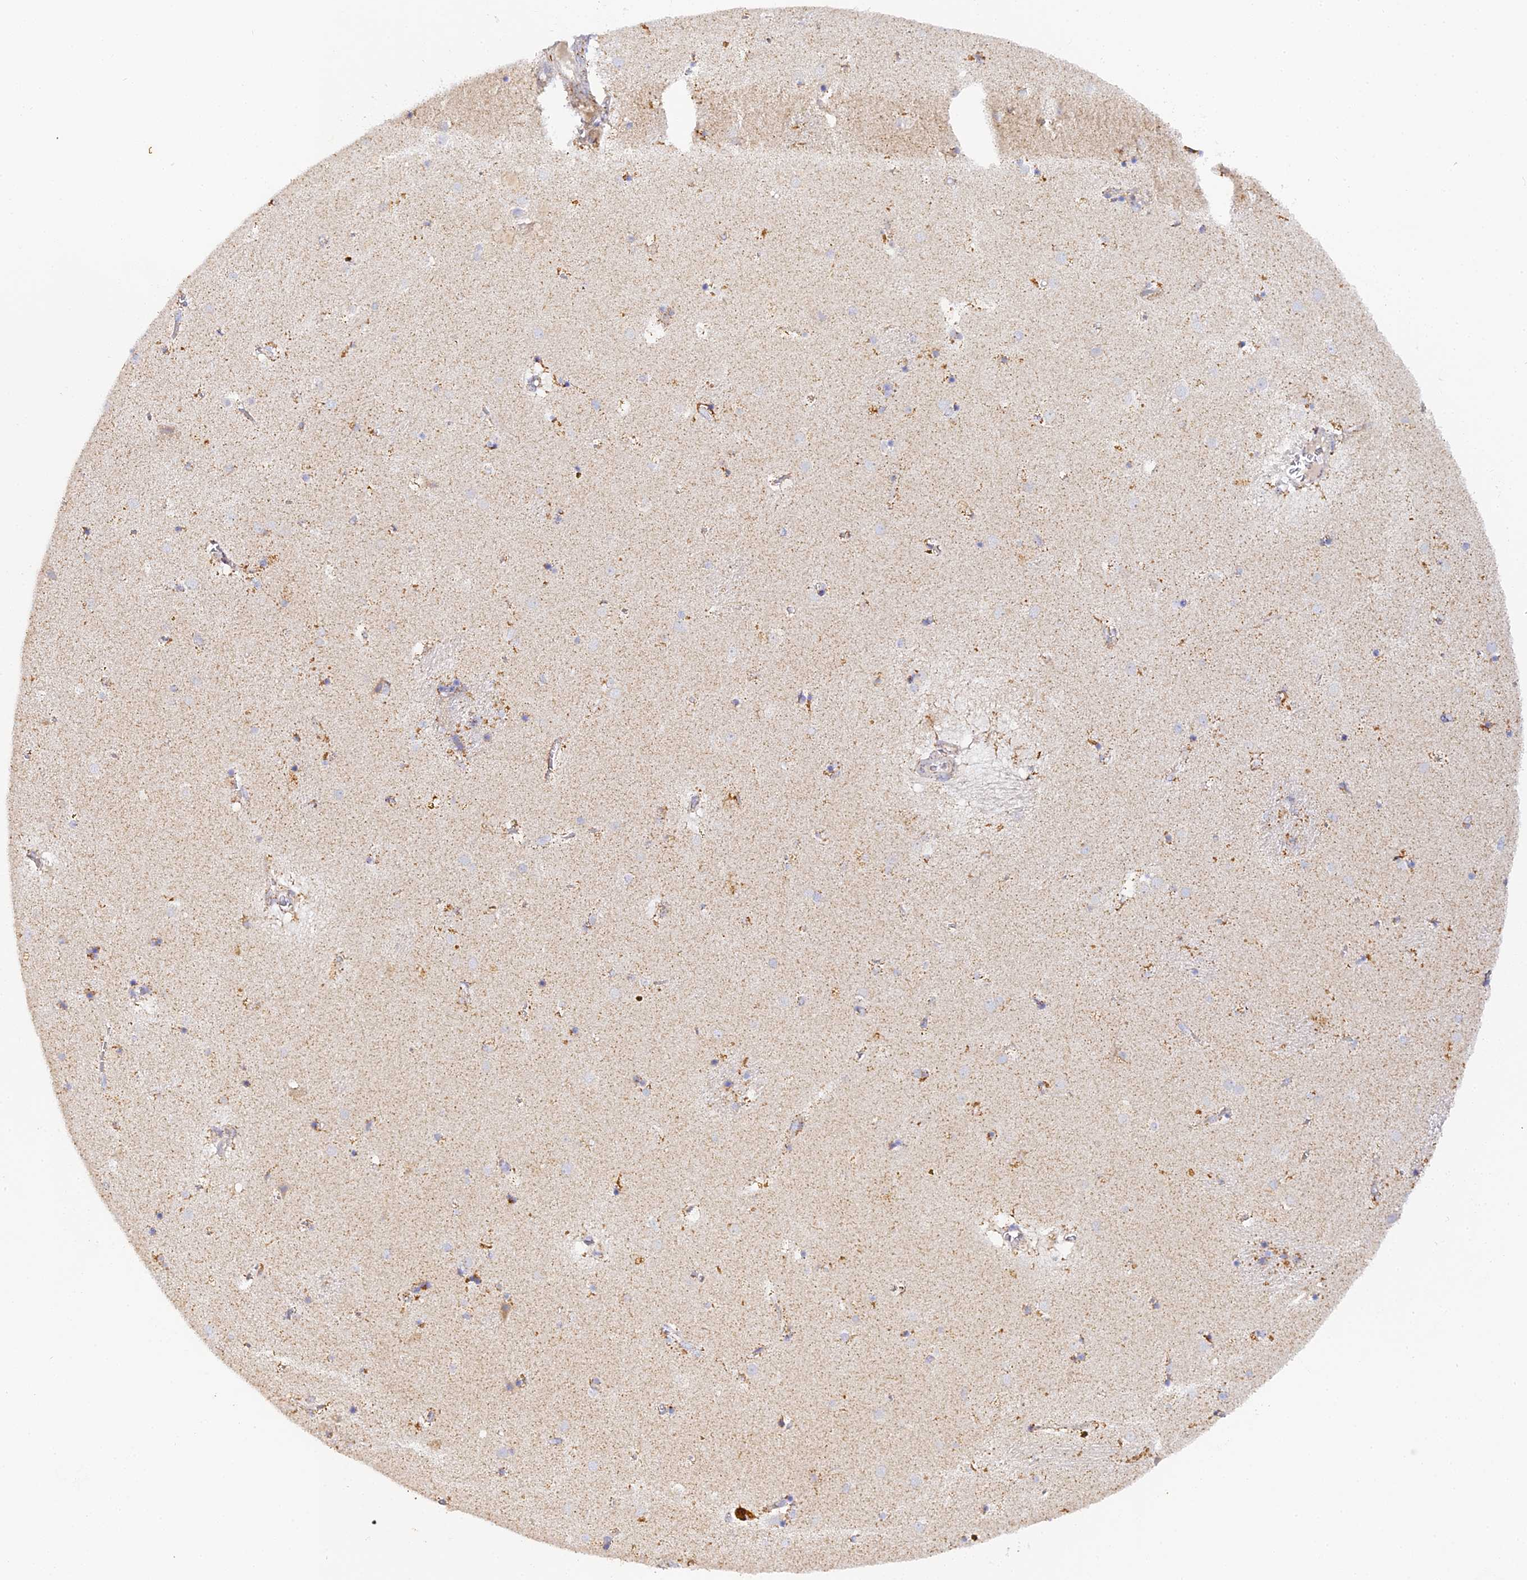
{"staining": {"intensity": "negative", "quantity": "none", "location": "none"}, "tissue": "caudate", "cell_type": "Glial cells", "image_type": "normal", "snomed": [{"axis": "morphology", "description": "Normal tissue, NOS"}, {"axis": "topography", "description": "Lateral ventricle wall"}], "caption": "Glial cells show no significant protein staining in benign caudate. The staining was performed using DAB (3,3'-diaminobenzidine) to visualize the protein expression in brown, while the nuclei were stained in blue with hematoxylin (Magnification: 20x).", "gene": "DONSON", "patient": {"sex": "male", "age": 70}}